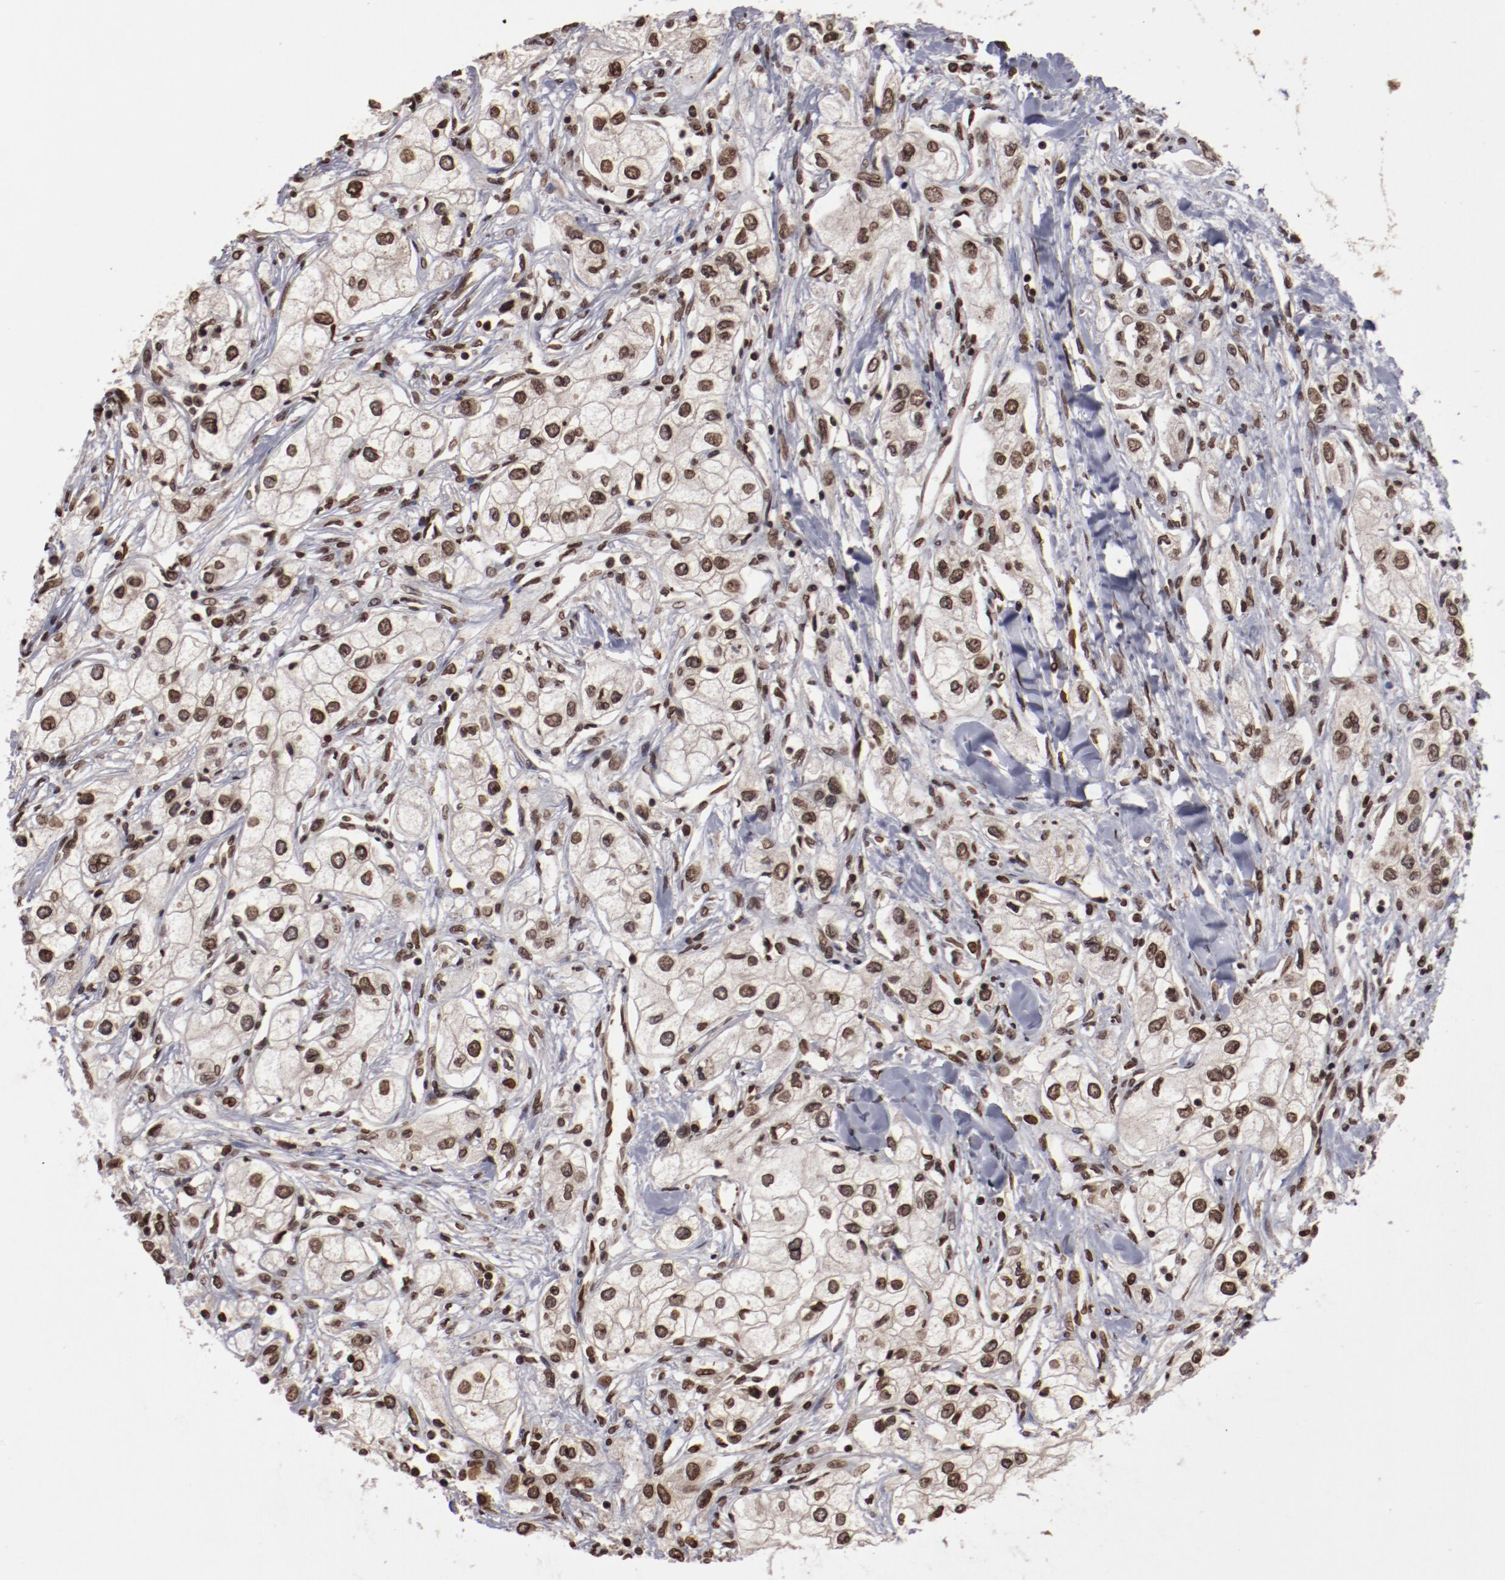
{"staining": {"intensity": "moderate", "quantity": ">75%", "location": "nuclear"}, "tissue": "renal cancer", "cell_type": "Tumor cells", "image_type": "cancer", "snomed": [{"axis": "morphology", "description": "Adenocarcinoma, NOS"}, {"axis": "topography", "description": "Kidney"}], "caption": "A high-resolution photomicrograph shows immunohistochemistry staining of renal adenocarcinoma, which displays moderate nuclear expression in approximately >75% of tumor cells. Using DAB (3,3'-diaminobenzidine) (brown) and hematoxylin (blue) stains, captured at high magnification using brightfield microscopy.", "gene": "AKT1", "patient": {"sex": "male", "age": 57}}